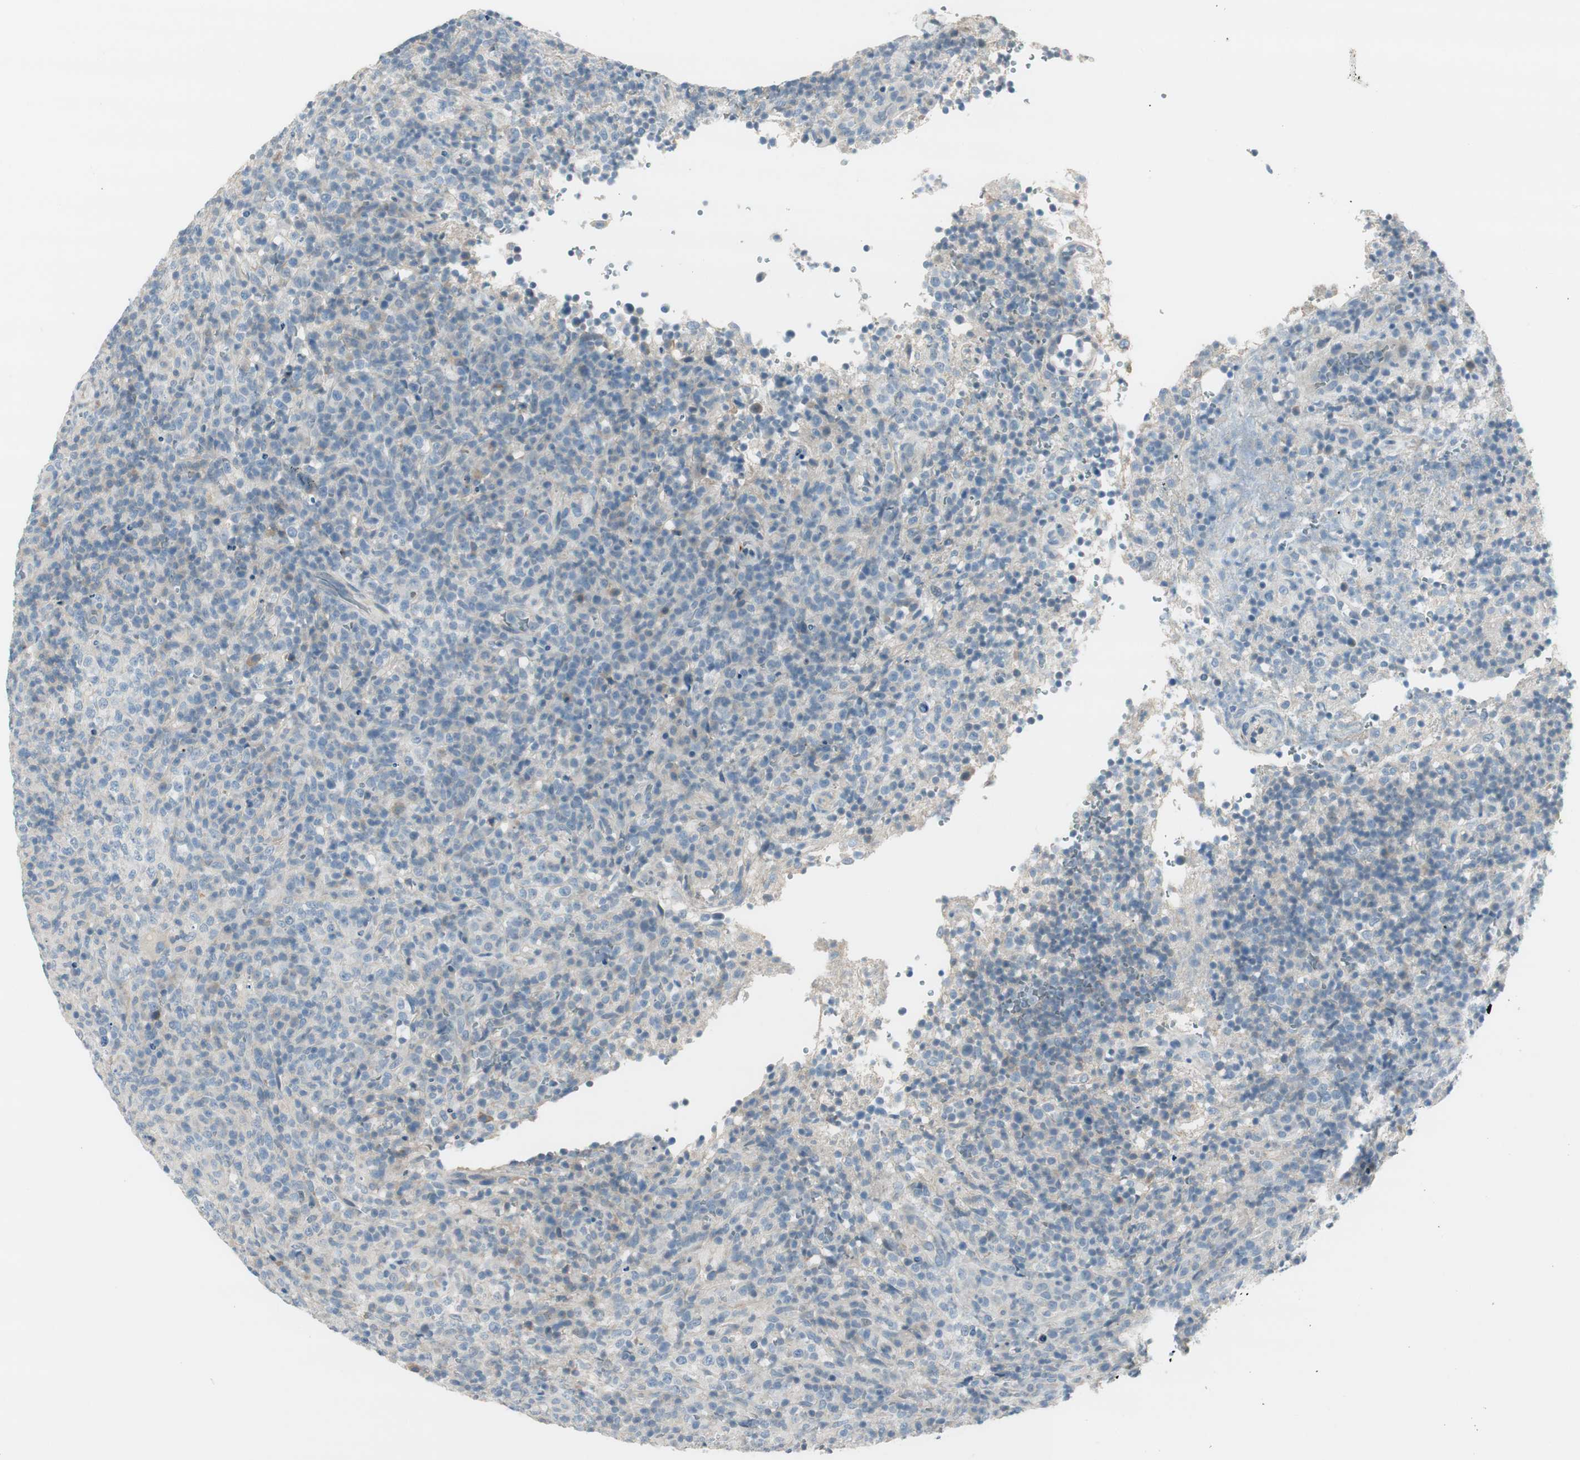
{"staining": {"intensity": "negative", "quantity": "none", "location": "none"}, "tissue": "lymphoma", "cell_type": "Tumor cells", "image_type": "cancer", "snomed": [{"axis": "morphology", "description": "Malignant lymphoma, non-Hodgkin's type, High grade"}, {"axis": "topography", "description": "Lymph node"}], "caption": "Protein analysis of malignant lymphoma, non-Hodgkin's type (high-grade) shows no significant staining in tumor cells. (Brightfield microscopy of DAB (3,3'-diaminobenzidine) immunohistochemistry at high magnification).", "gene": "EVA1A", "patient": {"sex": "female", "age": 76}}